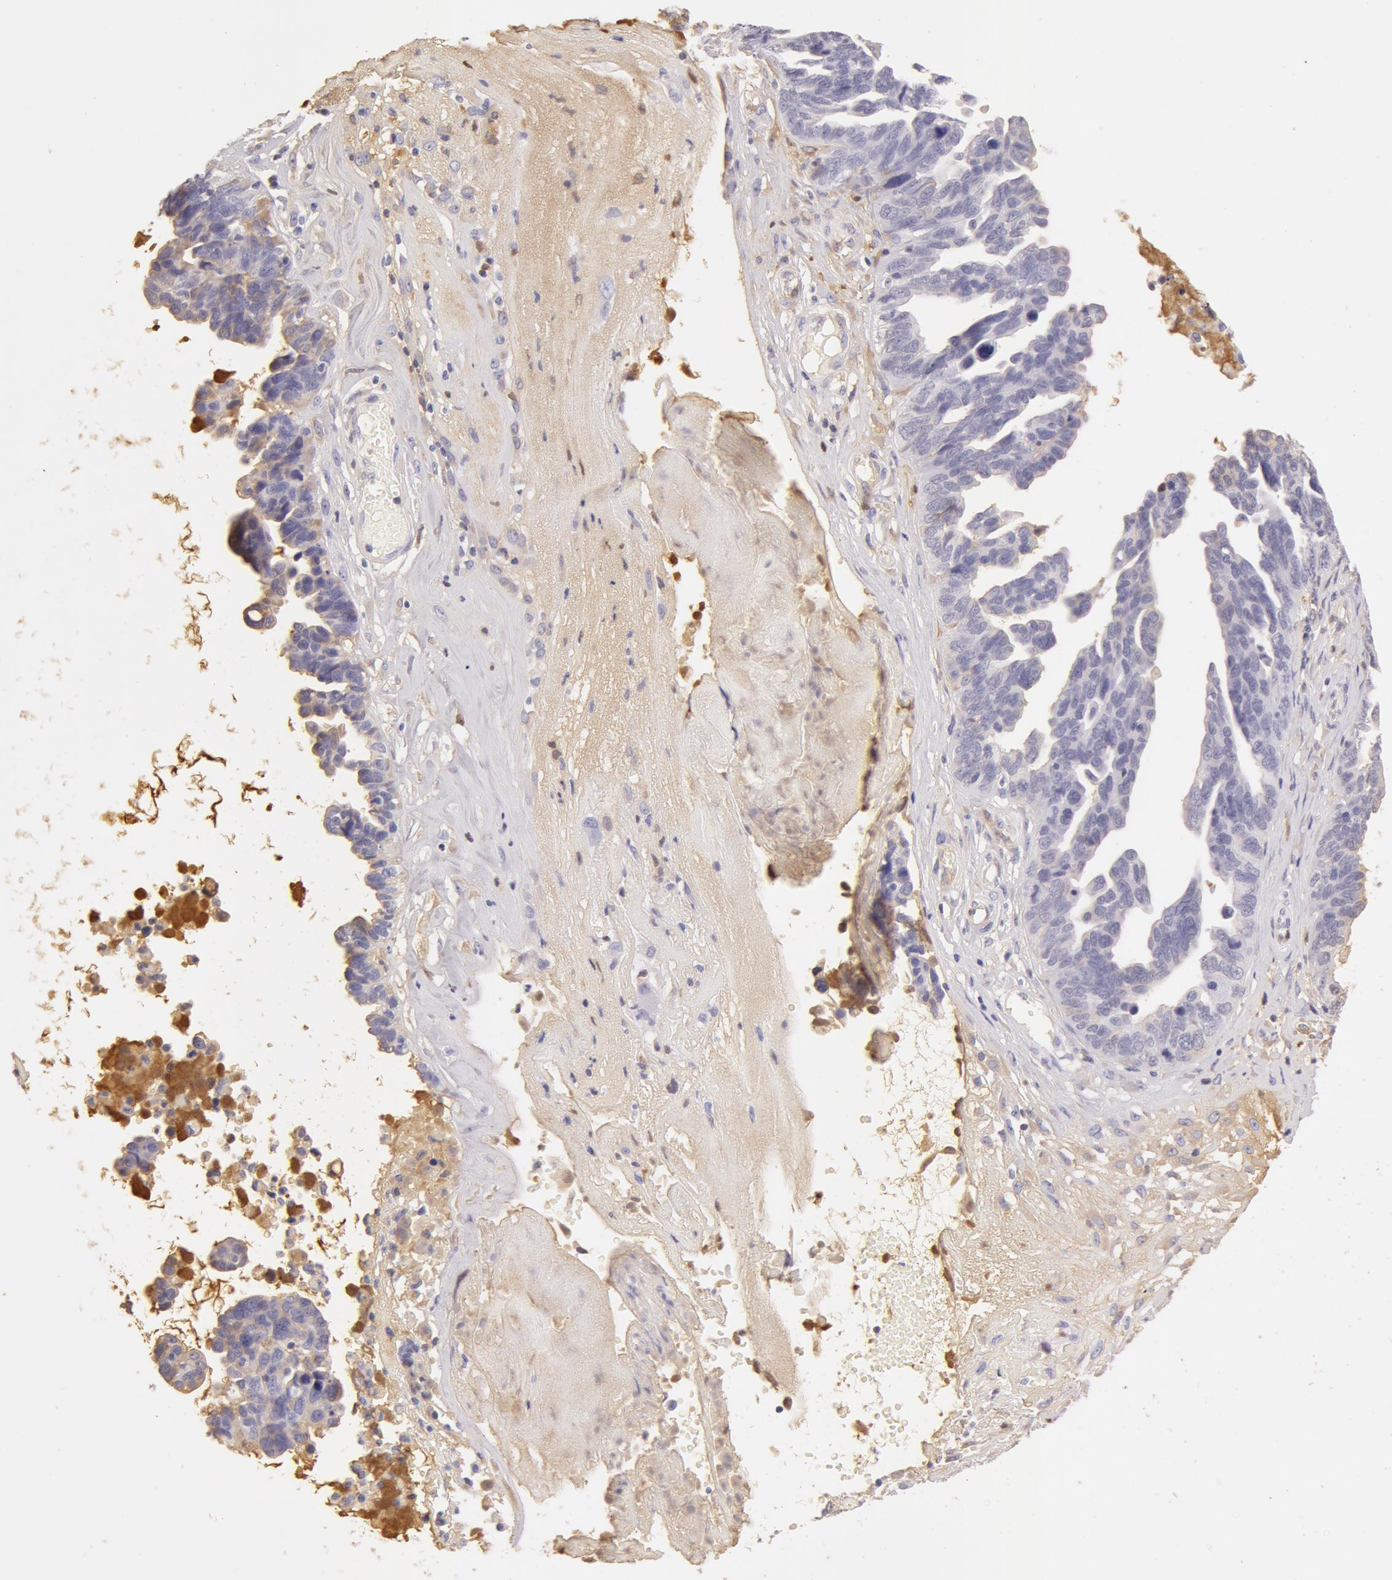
{"staining": {"intensity": "weak", "quantity": "<25%", "location": "cytoplasmic/membranous"}, "tissue": "ovarian cancer", "cell_type": "Tumor cells", "image_type": "cancer", "snomed": [{"axis": "morphology", "description": "Cystadenocarcinoma, serous, NOS"}, {"axis": "topography", "description": "Ovary"}], "caption": "Immunohistochemistry (IHC) of serous cystadenocarcinoma (ovarian) demonstrates no expression in tumor cells.", "gene": "AHSG", "patient": {"sex": "female", "age": 64}}